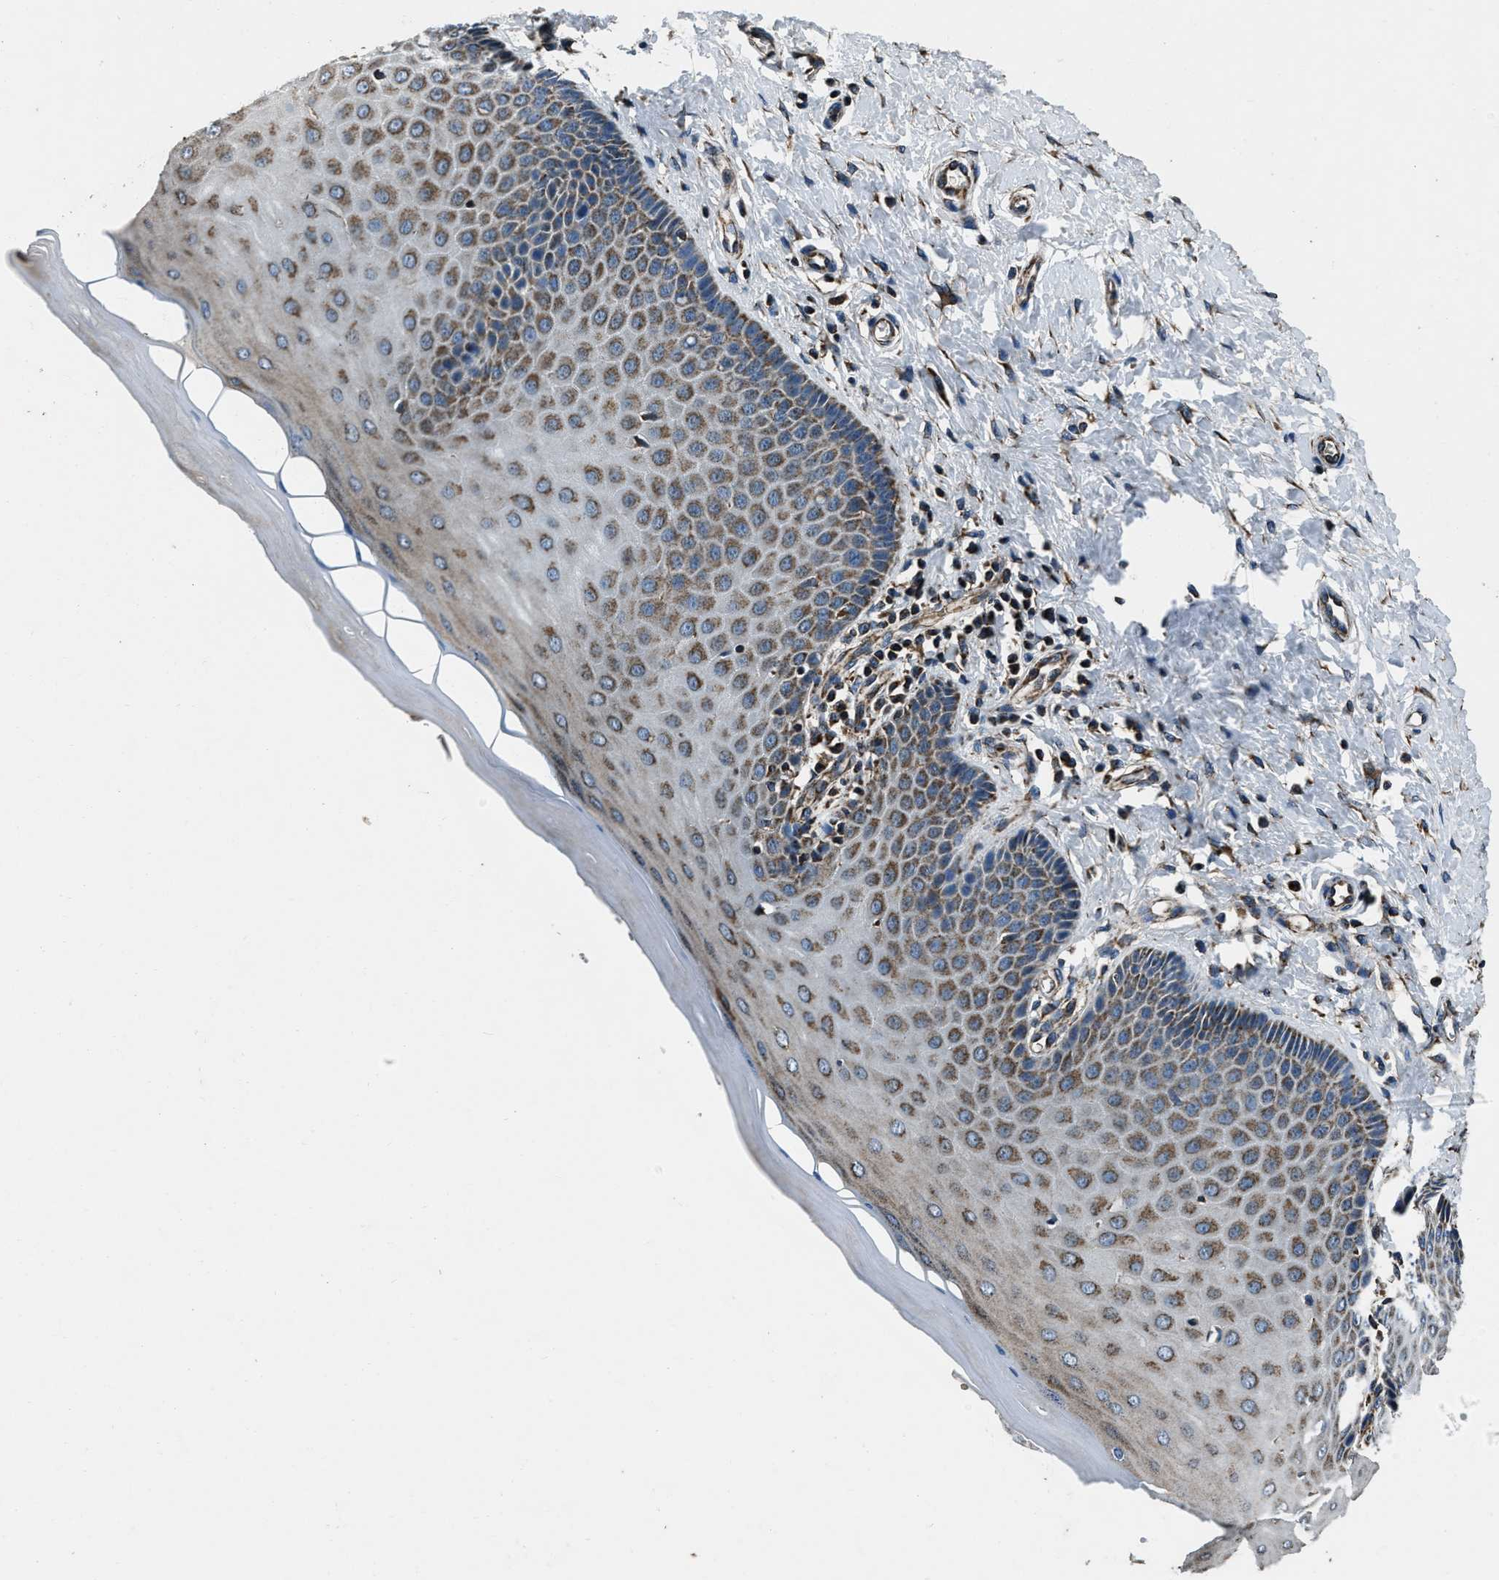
{"staining": {"intensity": "weak", "quantity": "25%-75%", "location": "cytoplasmic/membranous"}, "tissue": "cervix", "cell_type": "Glandular cells", "image_type": "normal", "snomed": [{"axis": "morphology", "description": "Normal tissue, NOS"}, {"axis": "topography", "description": "Cervix"}], "caption": "Immunohistochemistry micrograph of unremarkable cervix: human cervix stained using immunohistochemistry exhibits low levels of weak protein expression localized specifically in the cytoplasmic/membranous of glandular cells, appearing as a cytoplasmic/membranous brown color.", "gene": "OGDH", "patient": {"sex": "female", "age": 55}}